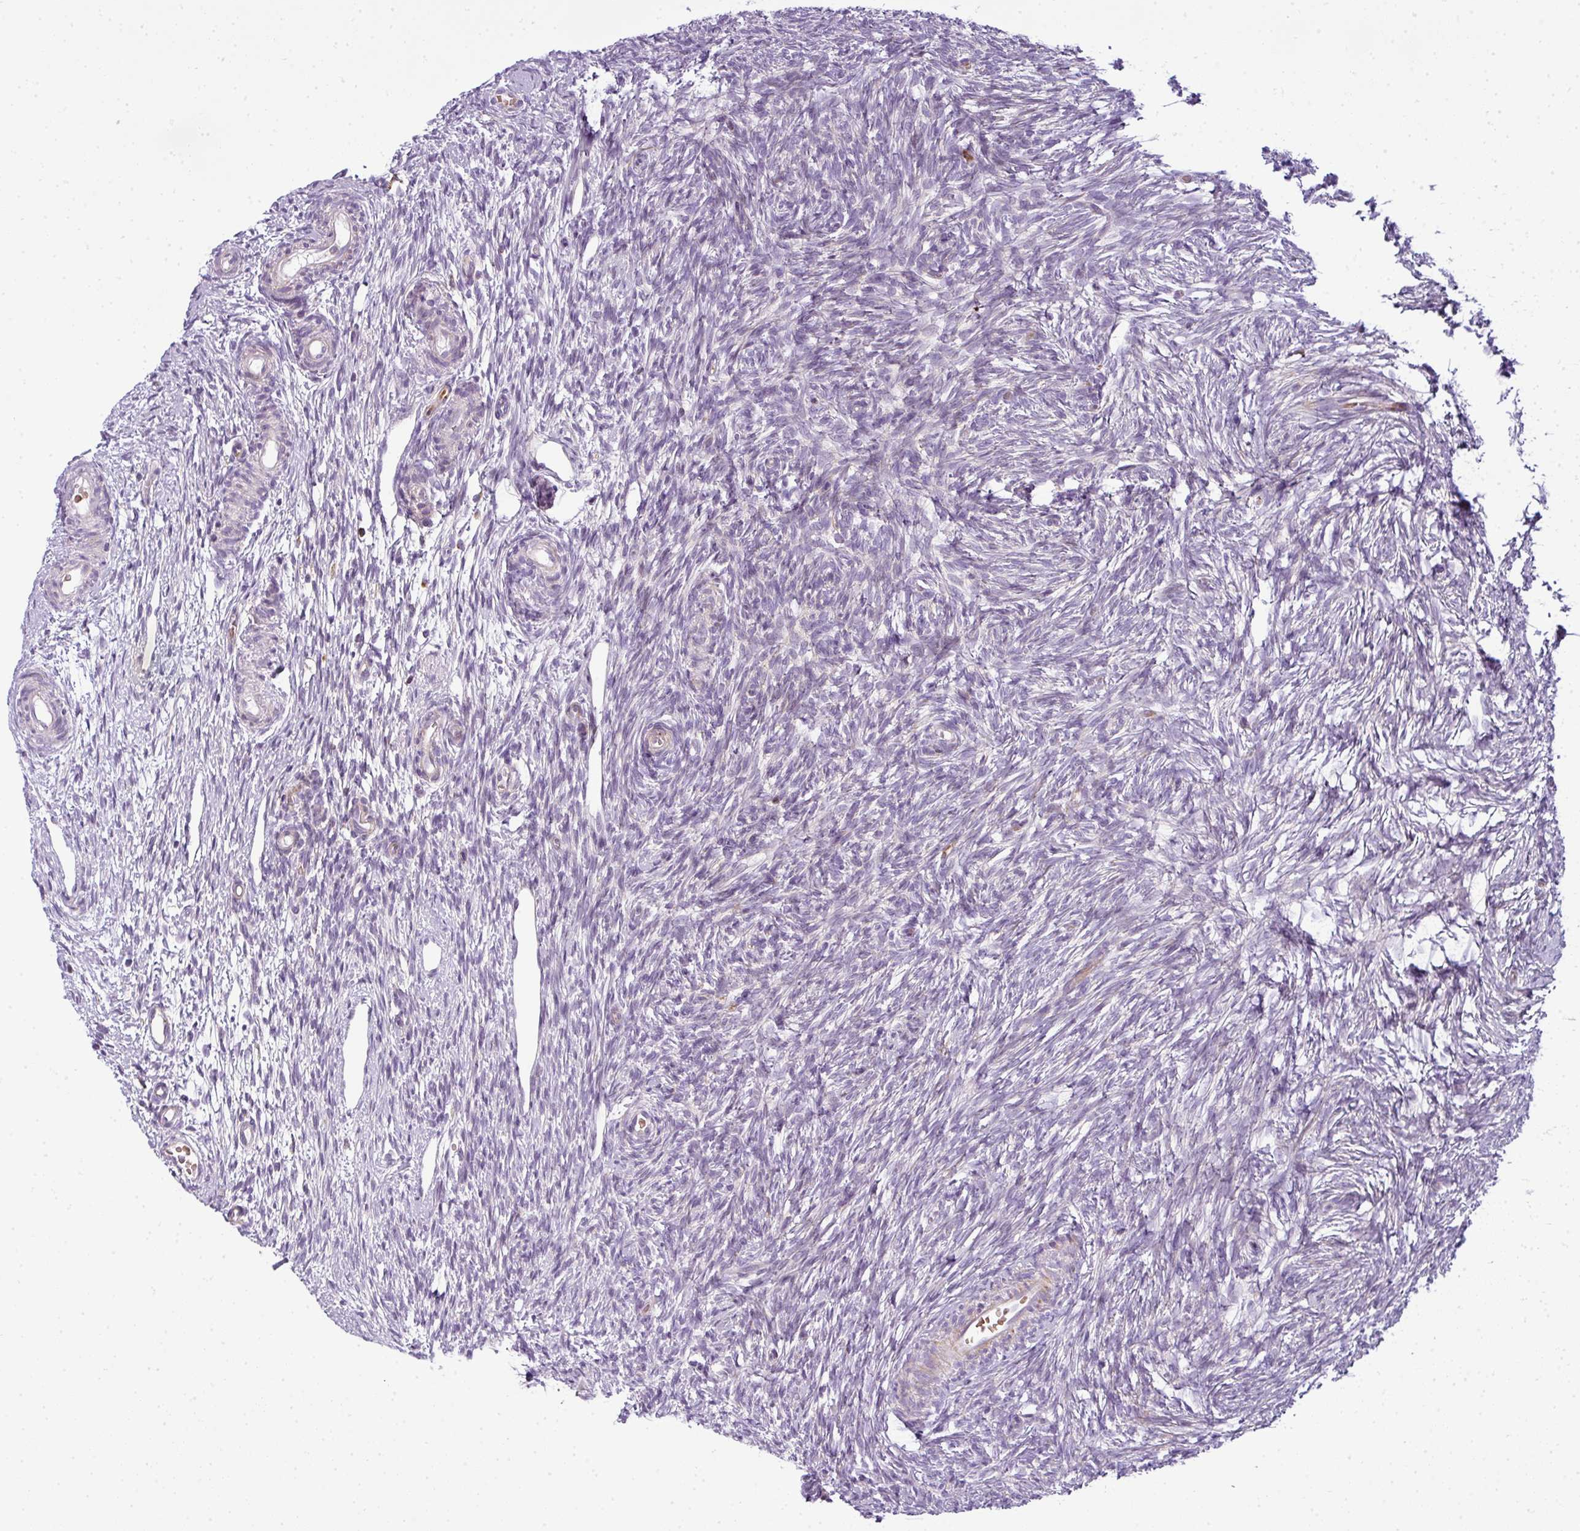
{"staining": {"intensity": "weak", "quantity": "25%-75%", "location": "cytoplasmic/membranous"}, "tissue": "ovary", "cell_type": "Follicle cells", "image_type": "normal", "snomed": [{"axis": "morphology", "description": "Normal tissue, NOS"}, {"axis": "topography", "description": "Ovary"}], "caption": "An IHC micrograph of benign tissue is shown. Protein staining in brown shows weak cytoplasmic/membranous positivity in ovary within follicle cells.", "gene": "ANKRD18A", "patient": {"sex": "female", "age": 51}}